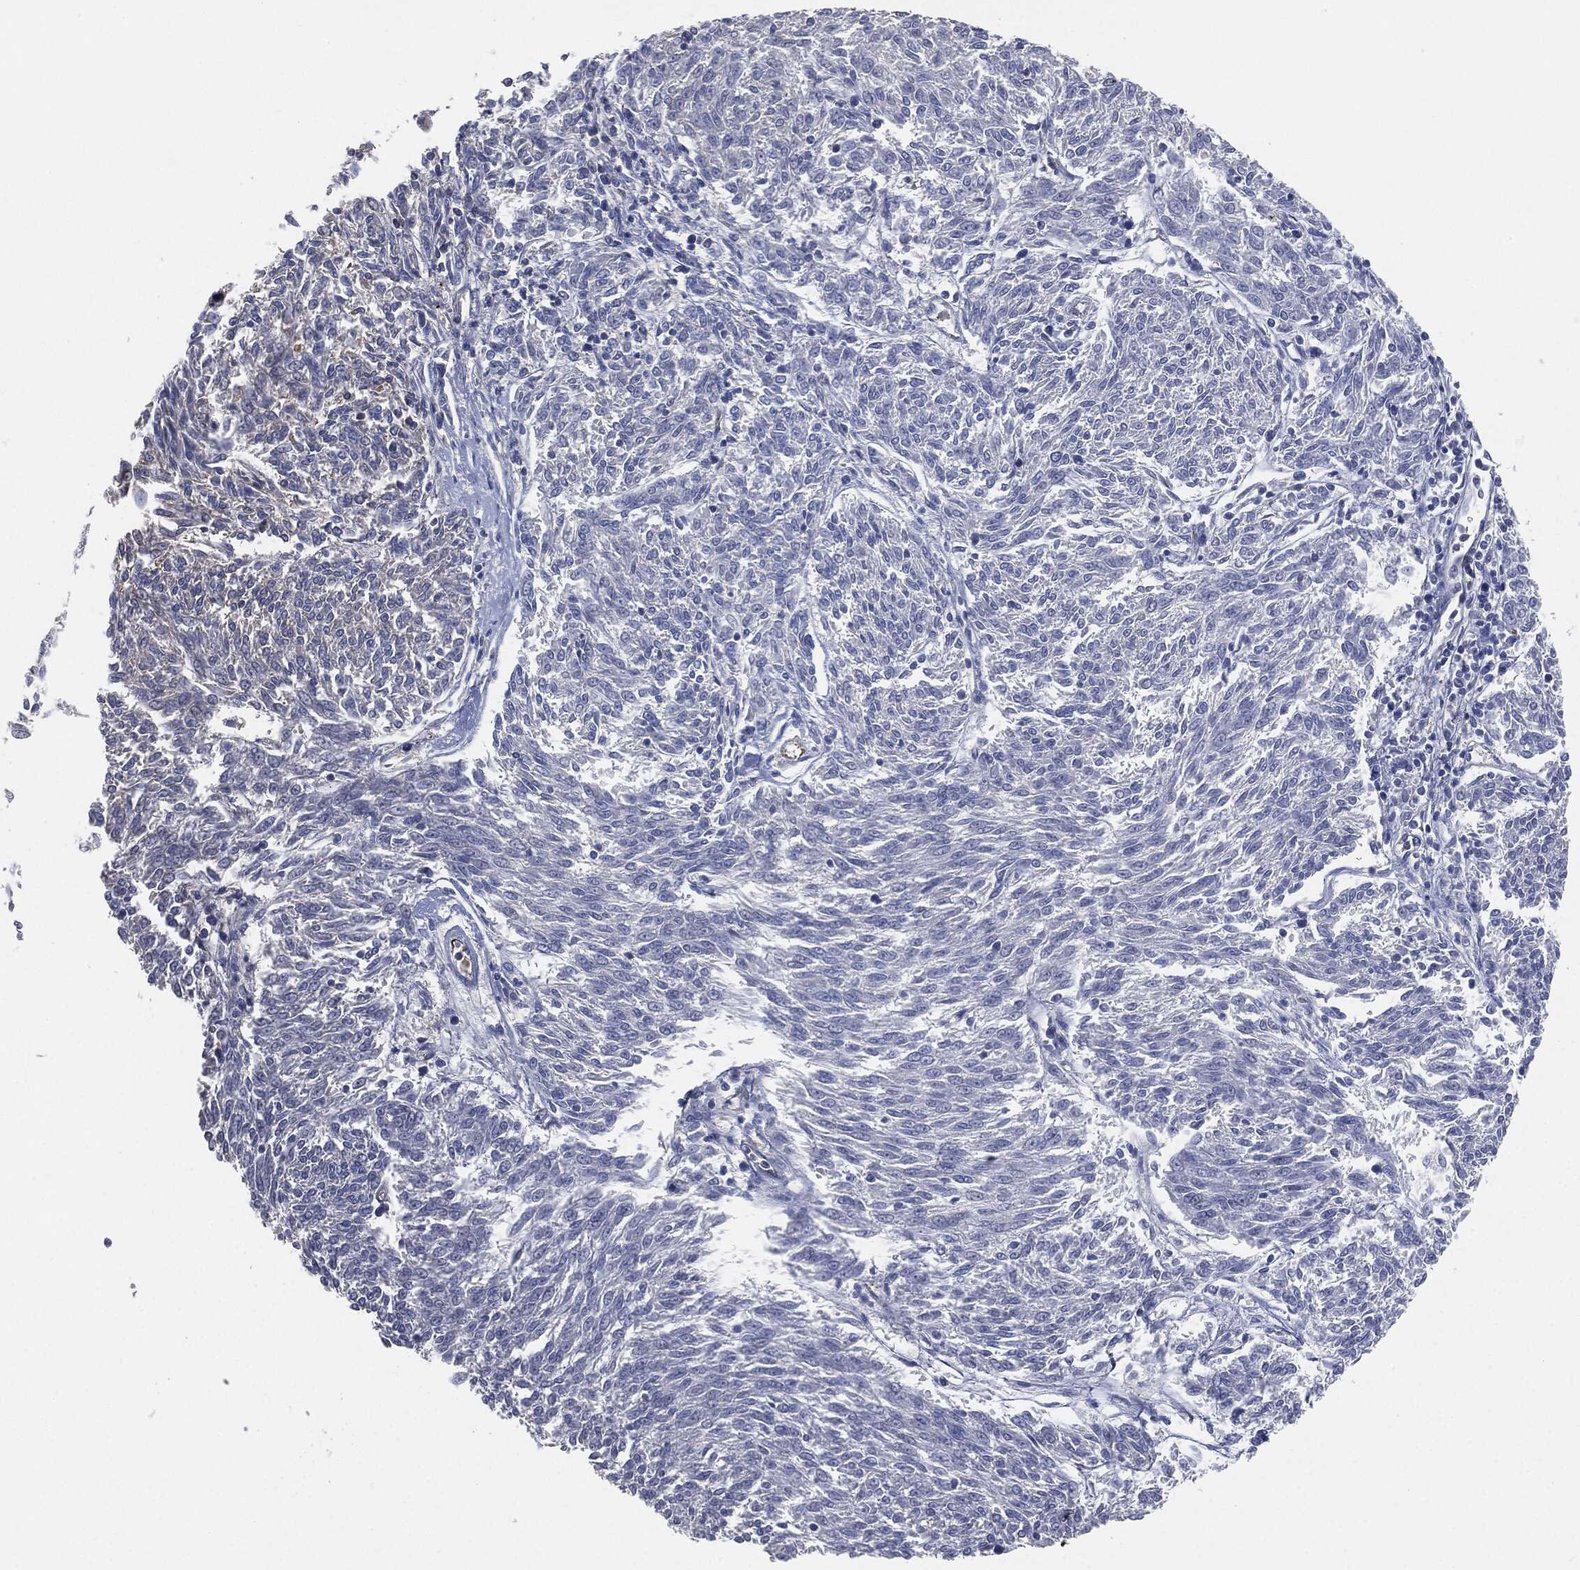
{"staining": {"intensity": "negative", "quantity": "none", "location": "none"}, "tissue": "melanoma", "cell_type": "Tumor cells", "image_type": "cancer", "snomed": [{"axis": "morphology", "description": "Malignant melanoma, NOS"}, {"axis": "topography", "description": "Skin"}], "caption": "Immunohistochemistry (IHC) photomicrograph of neoplastic tissue: melanoma stained with DAB demonstrates no significant protein staining in tumor cells. Nuclei are stained in blue.", "gene": "APOB", "patient": {"sex": "female", "age": 72}}